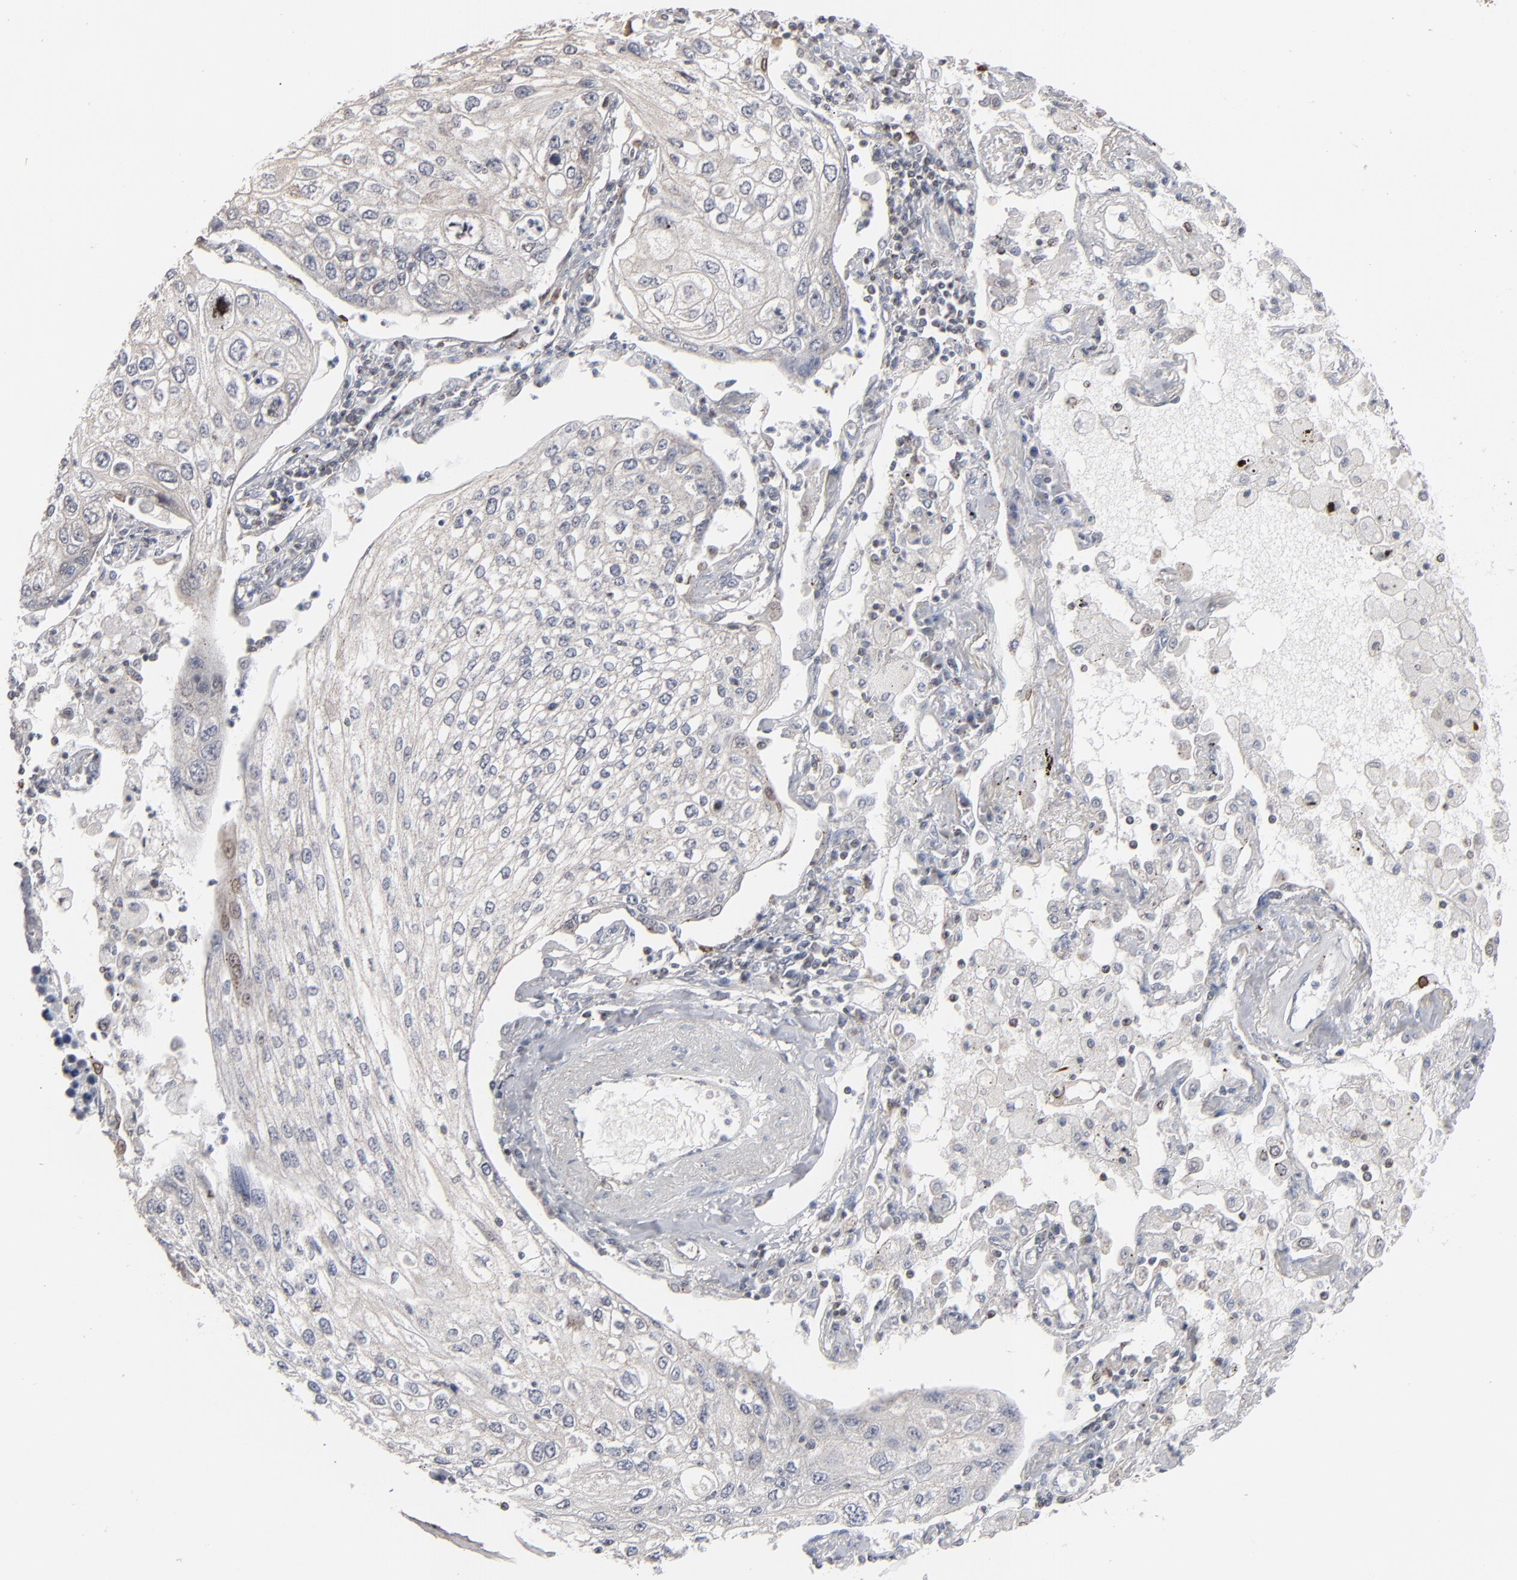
{"staining": {"intensity": "negative", "quantity": "none", "location": "none"}, "tissue": "lung cancer", "cell_type": "Tumor cells", "image_type": "cancer", "snomed": [{"axis": "morphology", "description": "Squamous cell carcinoma, NOS"}, {"axis": "topography", "description": "Lung"}], "caption": "Immunohistochemistry (IHC) of human lung cancer (squamous cell carcinoma) shows no staining in tumor cells. (DAB immunohistochemistry (IHC), high magnification).", "gene": "STAT4", "patient": {"sex": "male", "age": 75}}